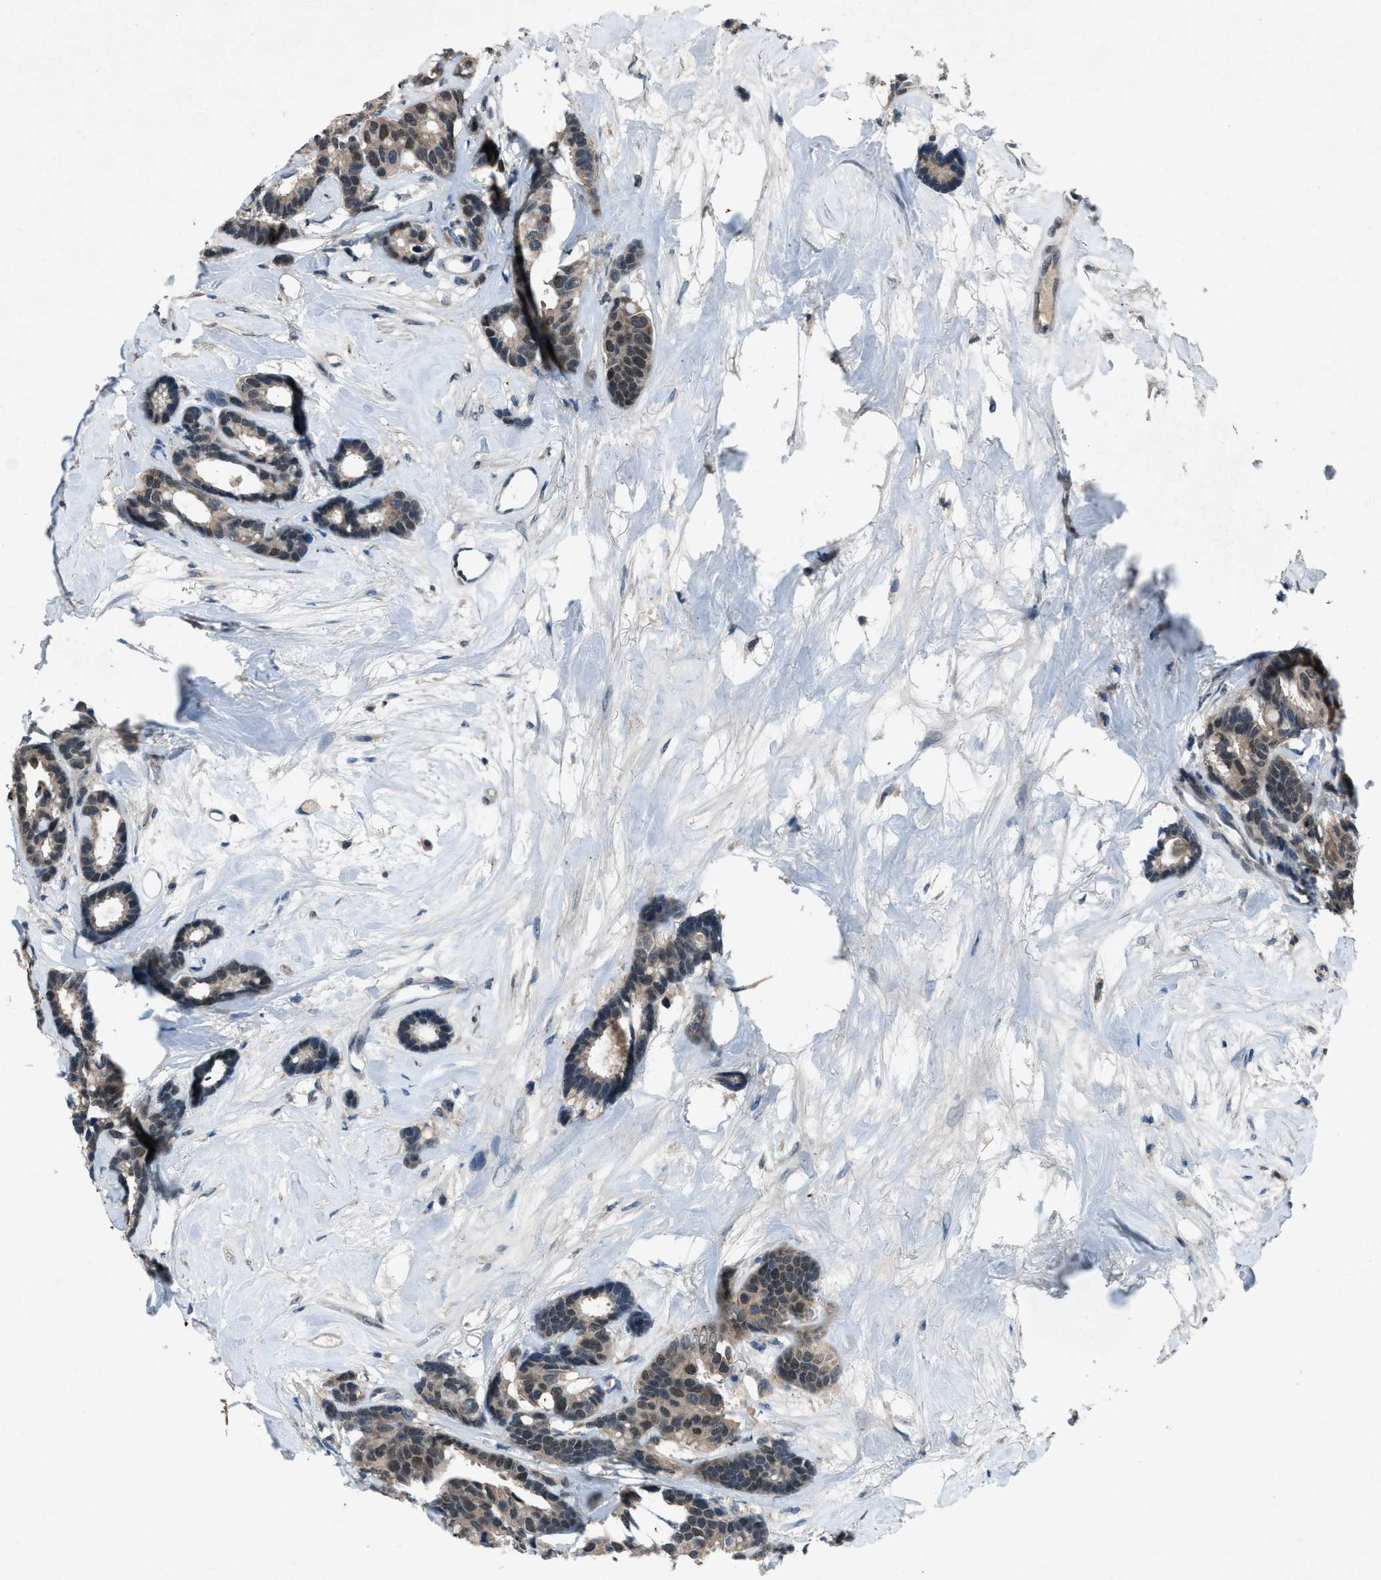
{"staining": {"intensity": "weak", "quantity": ">75%", "location": "cytoplasmic/membranous,nuclear"}, "tissue": "breast cancer", "cell_type": "Tumor cells", "image_type": "cancer", "snomed": [{"axis": "morphology", "description": "Duct carcinoma"}, {"axis": "topography", "description": "Breast"}], "caption": "The photomicrograph displays immunohistochemical staining of breast invasive ductal carcinoma. There is weak cytoplasmic/membranous and nuclear expression is identified in approximately >75% of tumor cells. The staining was performed using DAB (3,3'-diaminobenzidine) to visualize the protein expression in brown, while the nuclei were stained in blue with hematoxylin (Magnification: 20x).", "gene": "DUSP19", "patient": {"sex": "female", "age": 87}}